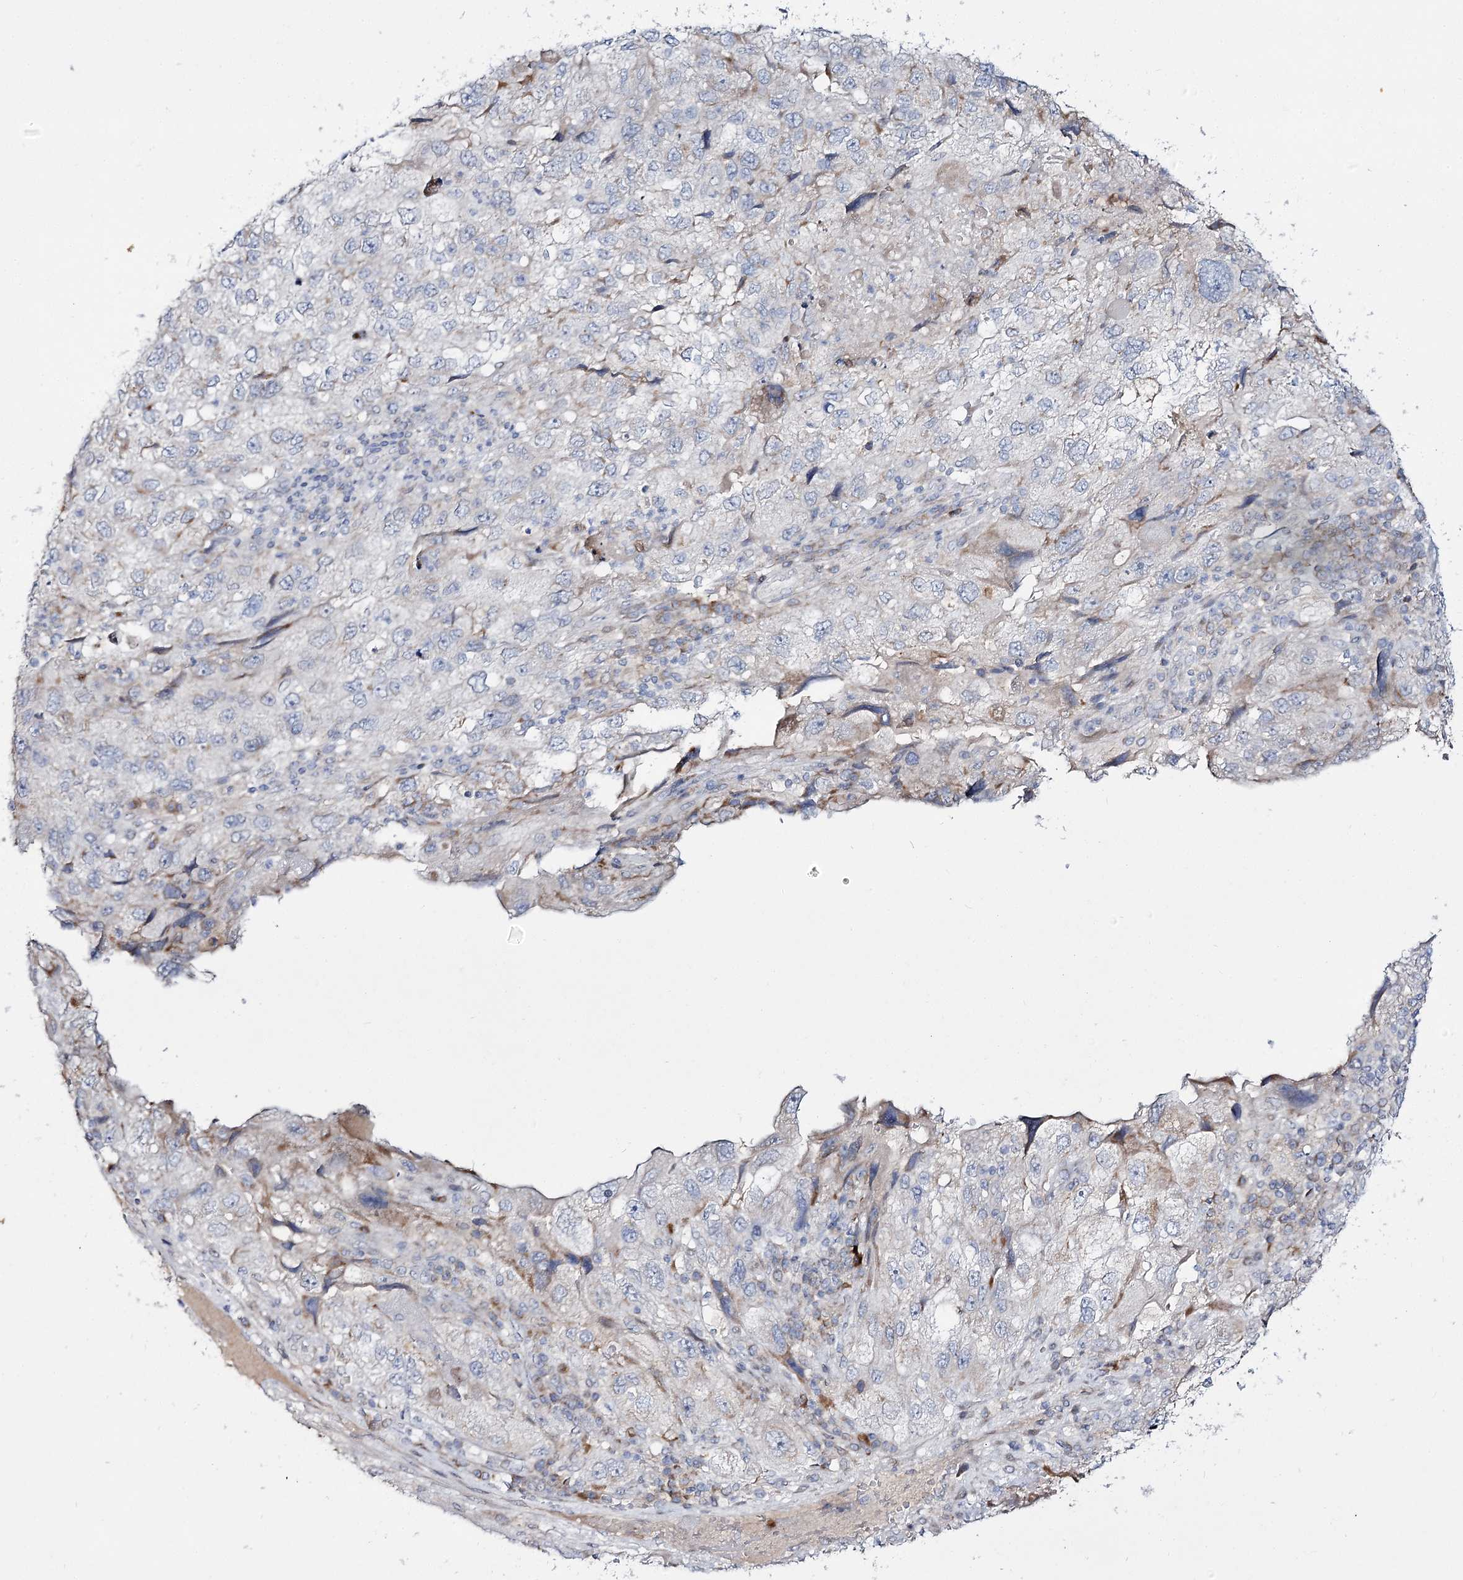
{"staining": {"intensity": "negative", "quantity": "none", "location": "none"}, "tissue": "endometrial cancer", "cell_type": "Tumor cells", "image_type": "cancer", "snomed": [{"axis": "morphology", "description": "Adenocarcinoma, NOS"}, {"axis": "topography", "description": "Endometrium"}], "caption": "Immunohistochemistry image of neoplastic tissue: human endometrial adenocarcinoma stained with DAB displays no significant protein staining in tumor cells. (DAB (3,3'-diaminobenzidine) immunohistochemistry (IHC) visualized using brightfield microscopy, high magnification).", "gene": "C11orf80", "patient": {"sex": "female", "age": 49}}